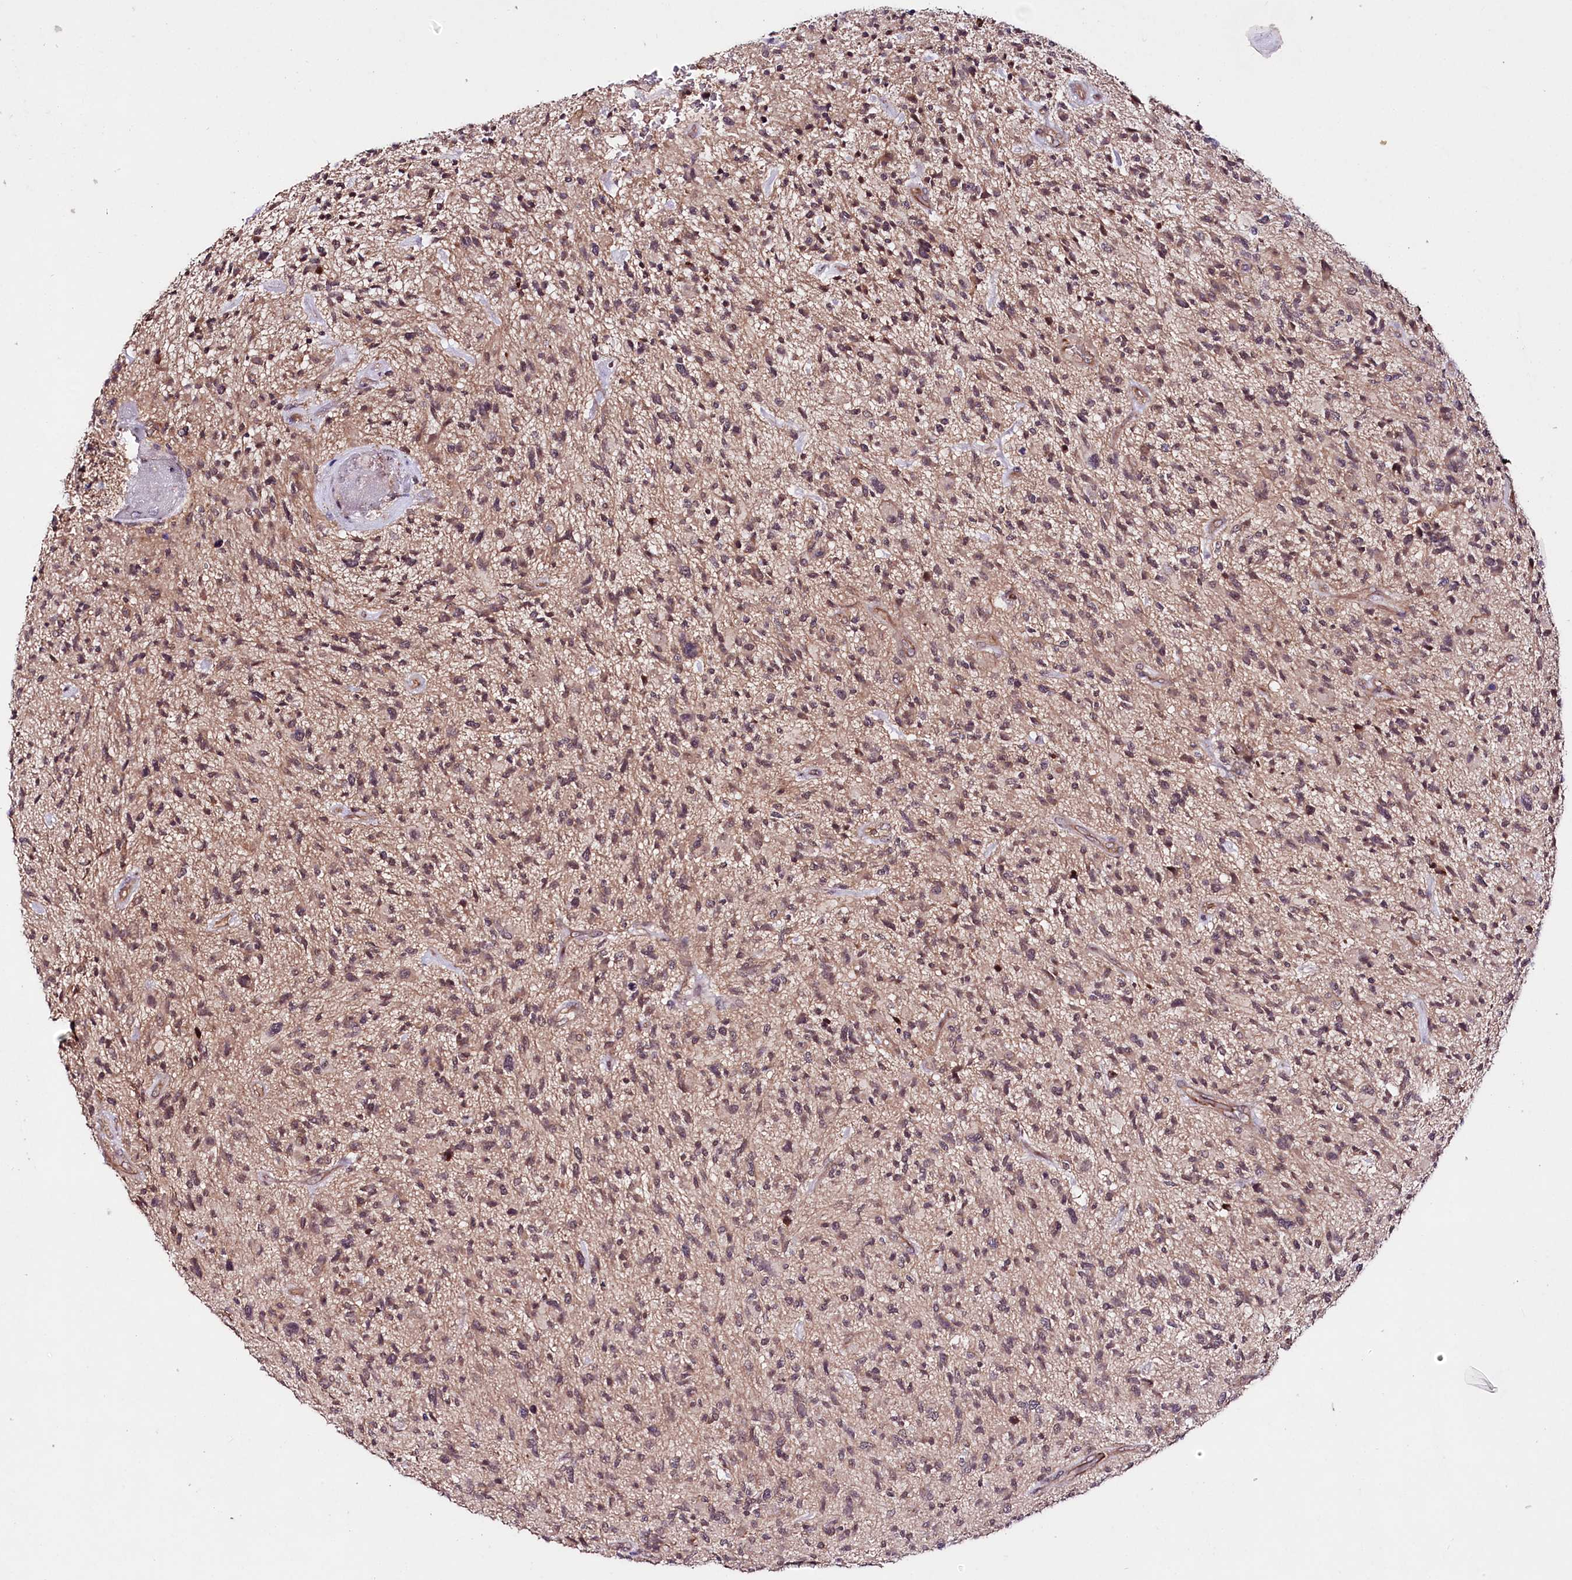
{"staining": {"intensity": "moderate", "quantity": "<25%", "location": "cytoplasmic/membranous"}, "tissue": "glioma", "cell_type": "Tumor cells", "image_type": "cancer", "snomed": [{"axis": "morphology", "description": "Glioma, malignant, High grade"}, {"axis": "topography", "description": "Brain"}], "caption": "Glioma stained with a protein marker reveals moderate staining in tumor cells.", "gene": "TAFAZZIN", "patient": {"sex": "male", "age": 47}}